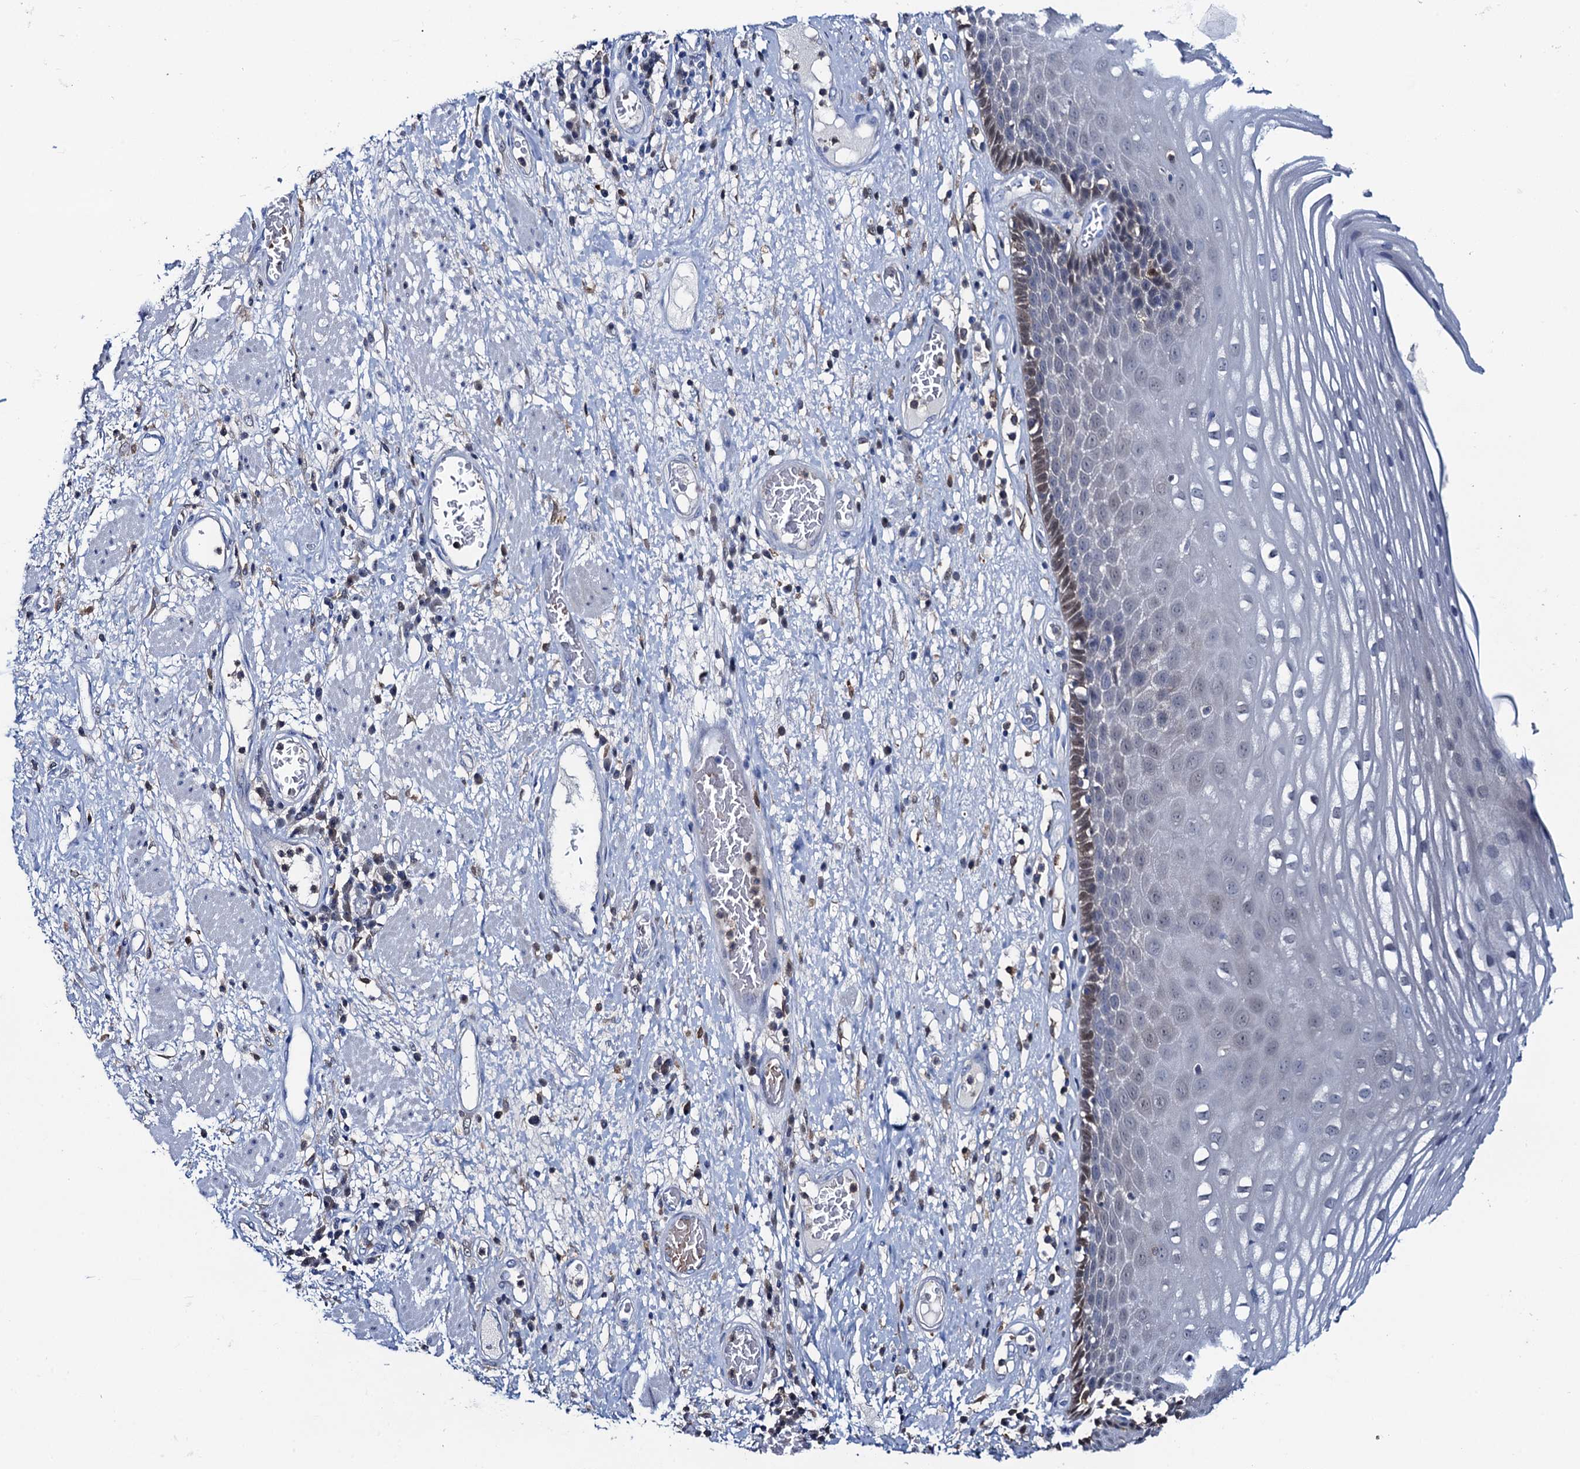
{"staining": {"intensity": "weak", "quantity": "<25%", "location": "cytoplasmic/membranous"}, "tissue": "esophagus", "cell_type": "Squamous epithelial cells", "image_type": "normal", "snomed": [{"axis": "morphology", "description": "Normal tissue, NOS"}, {"axis": "morphology", "description": "Adenocarcinoma, NOS"}, {"axis": "topography", "description": "Esophagus"}], "caption": "Immunohistochemical staining of benign human esophagus demonstrates no significant positivity in squamous epithelial cells. The staining was performed using DAB (3,3'-diaminobenzidine) to visualize the protein expression in brown, while the nuclei were stained in blue with hematoxylin (Magnification: 20x).", "gene": "FAH", "patient": {"sex": "male", "age": 62}}